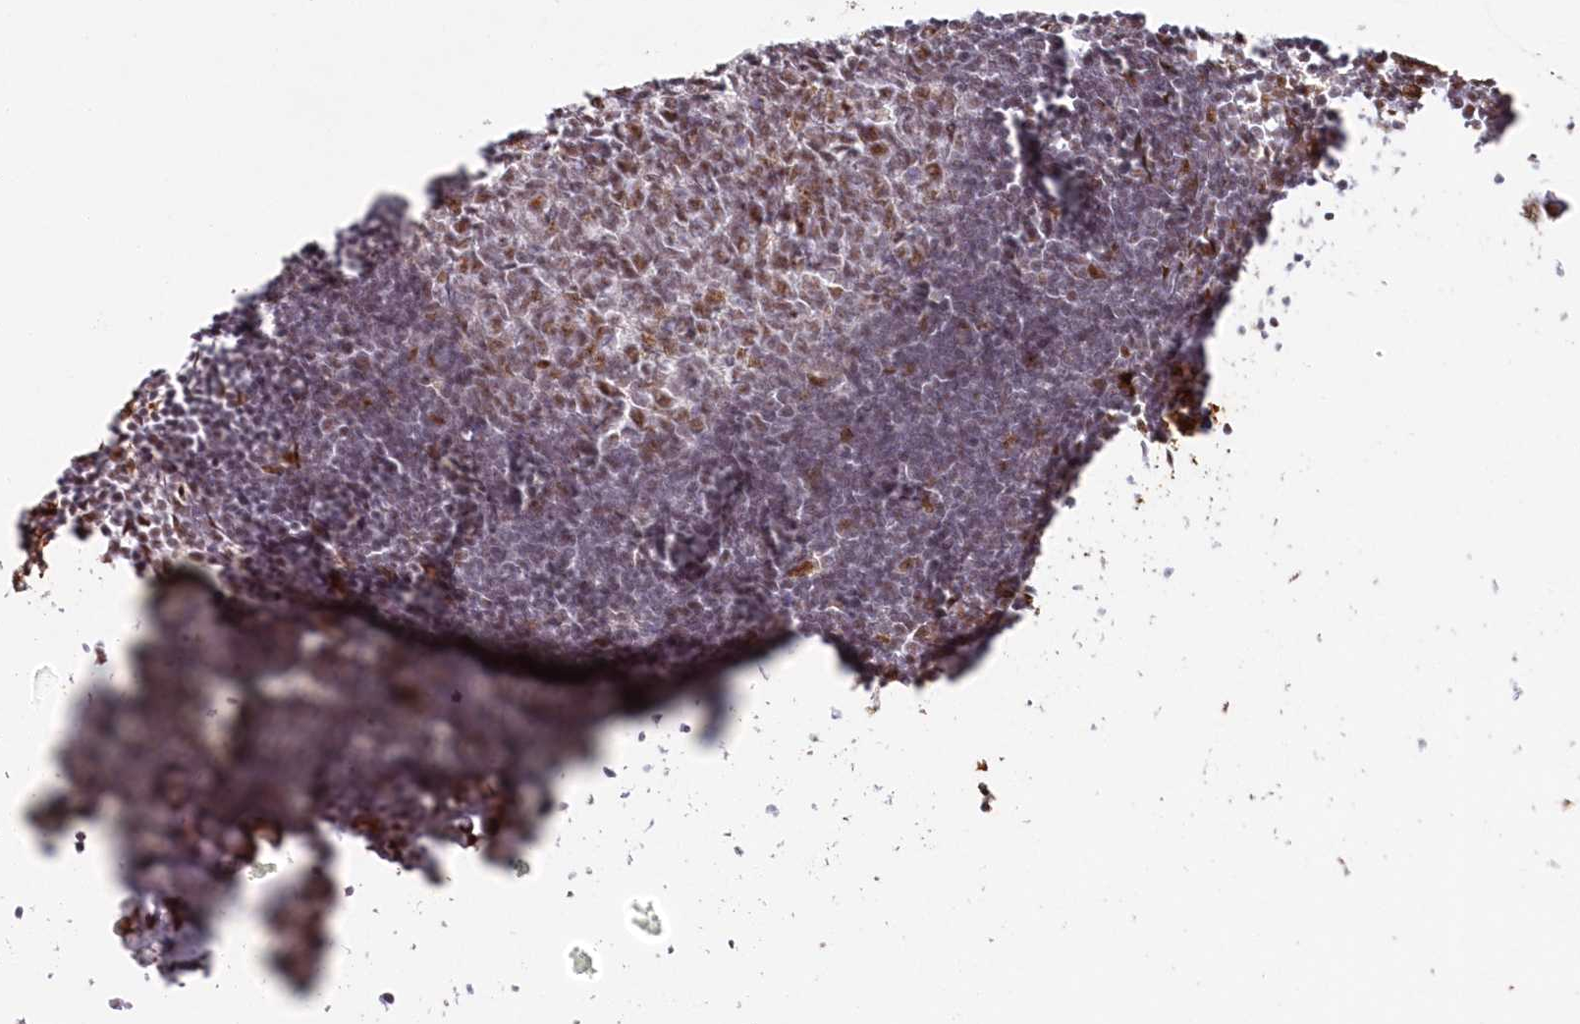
{"staining": {"intensity": "moderate", "quantity": "25%-75%", "location": "nuclear"}, "tissue": "lymph node", "cell_type": "Germinal center cells", "image_type": "normal", "snomed": [{"axis": "morphology", "description": "Normal tissue, NOS"}, {"axis": "morphology", "description": "Malignant melanoma, Metastatic site"}, {"axis": "topography", "description": "Lymph node"}], "caption": "An image showing moderate nuclear expression in approximately 25%-75% of germinal center cells in normal lymph node, as visualized by brown immunohistochemical staining.", "gene": "DDX46", "patient": {"sex": "male", "age": 41}}